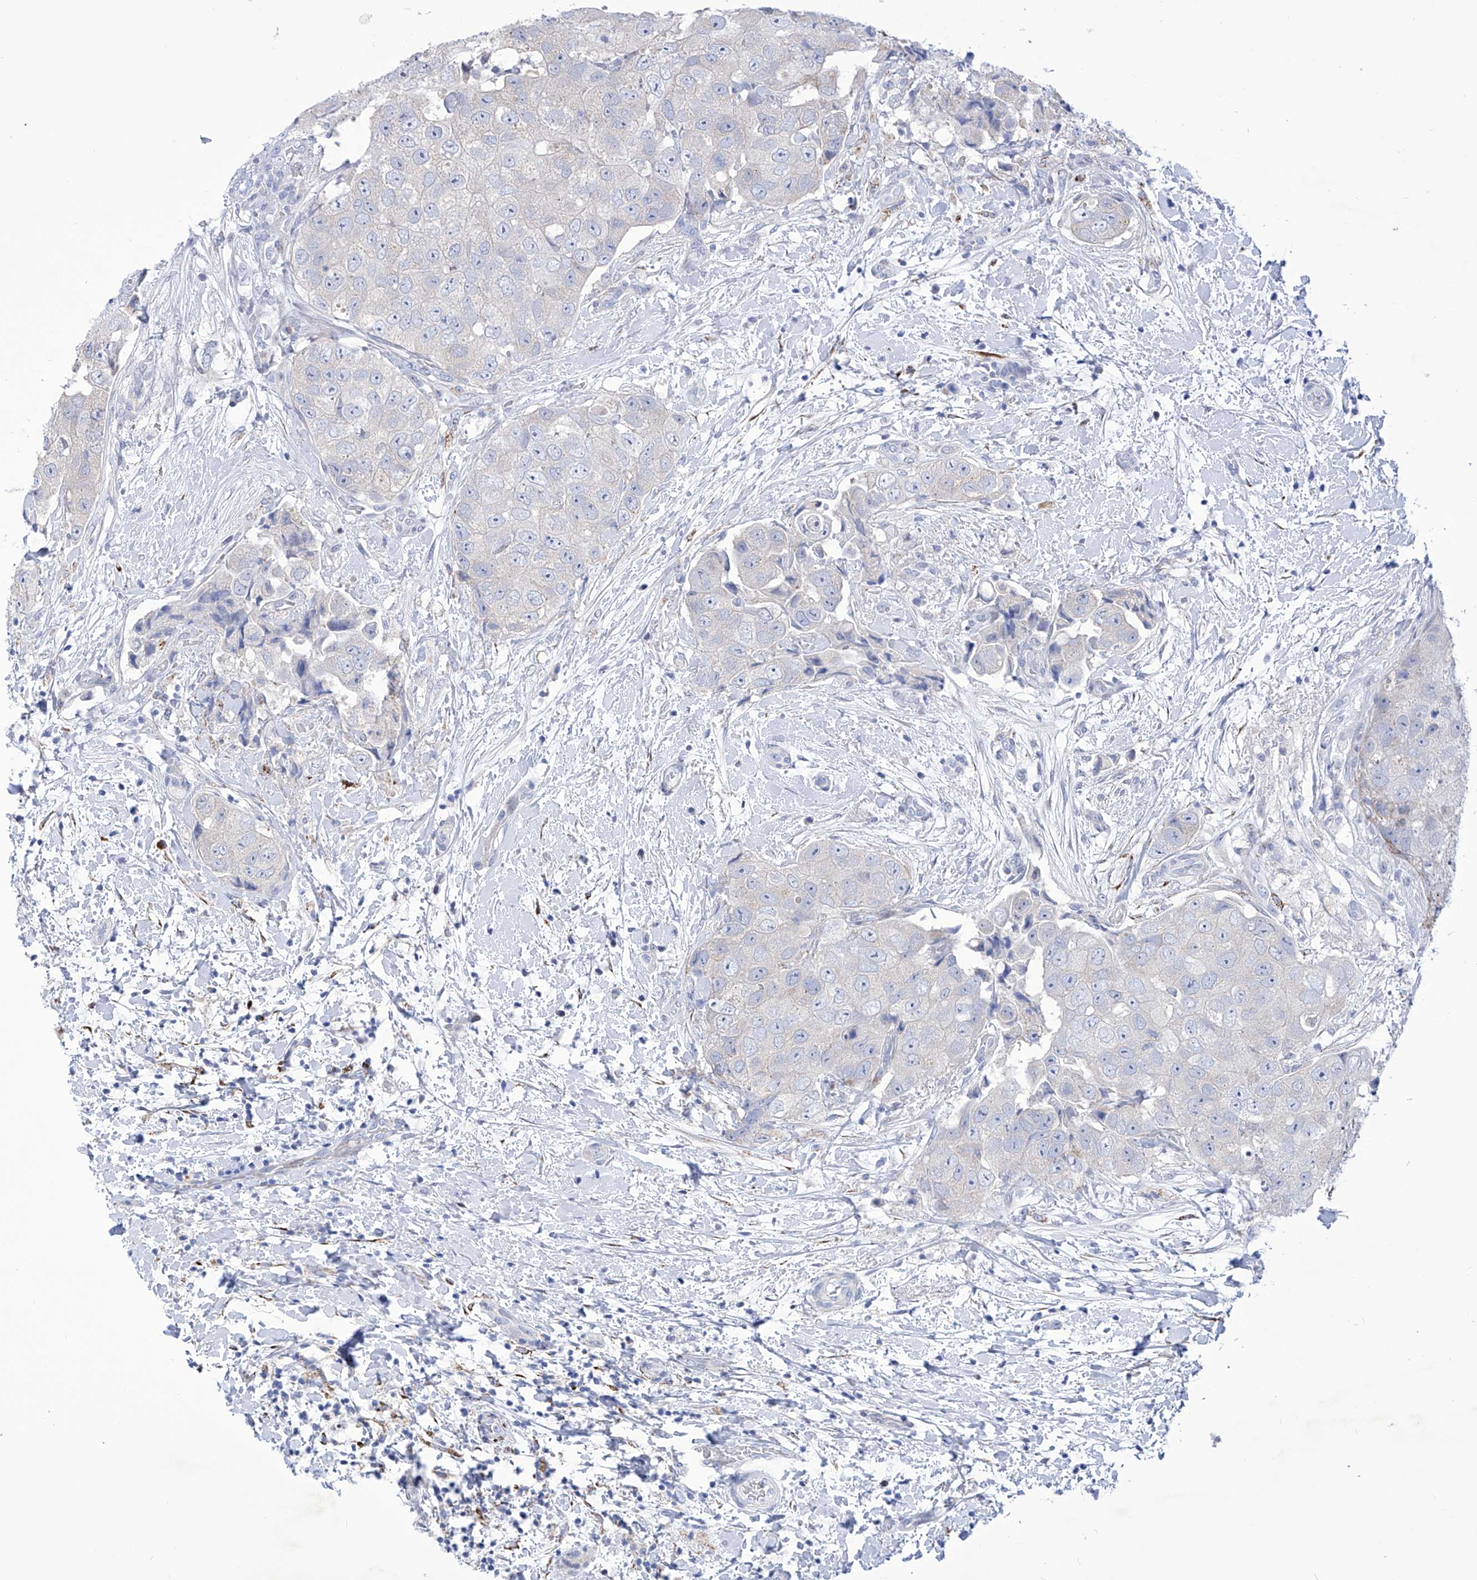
{"staining": {"intensity": "negative", "quantity": "none", "location": "none"}, "tissue": "breast cancer", "cell_type": "Tumor cells", "image_type": "cancer", "snomed": [{"axis": "morphology", "description": "Normal tissue, NOS"}, {"axis": "morphology", "description": "Duct carcinoma"}, {"axis": "topography", "description": "Breast"}], "caption": "DAB immunohistochemical staining of breast invasive ductal carcinoma shows no significant staining in tumor cells. (Stains: DAB (3,3'-diaminobenzidine) IHC with hematoxylin counter stain, Microscopy: brightfield microscopy at high magnification).", "gene": "C1orf87", "patient": {"sex": "female", "age": 62}}